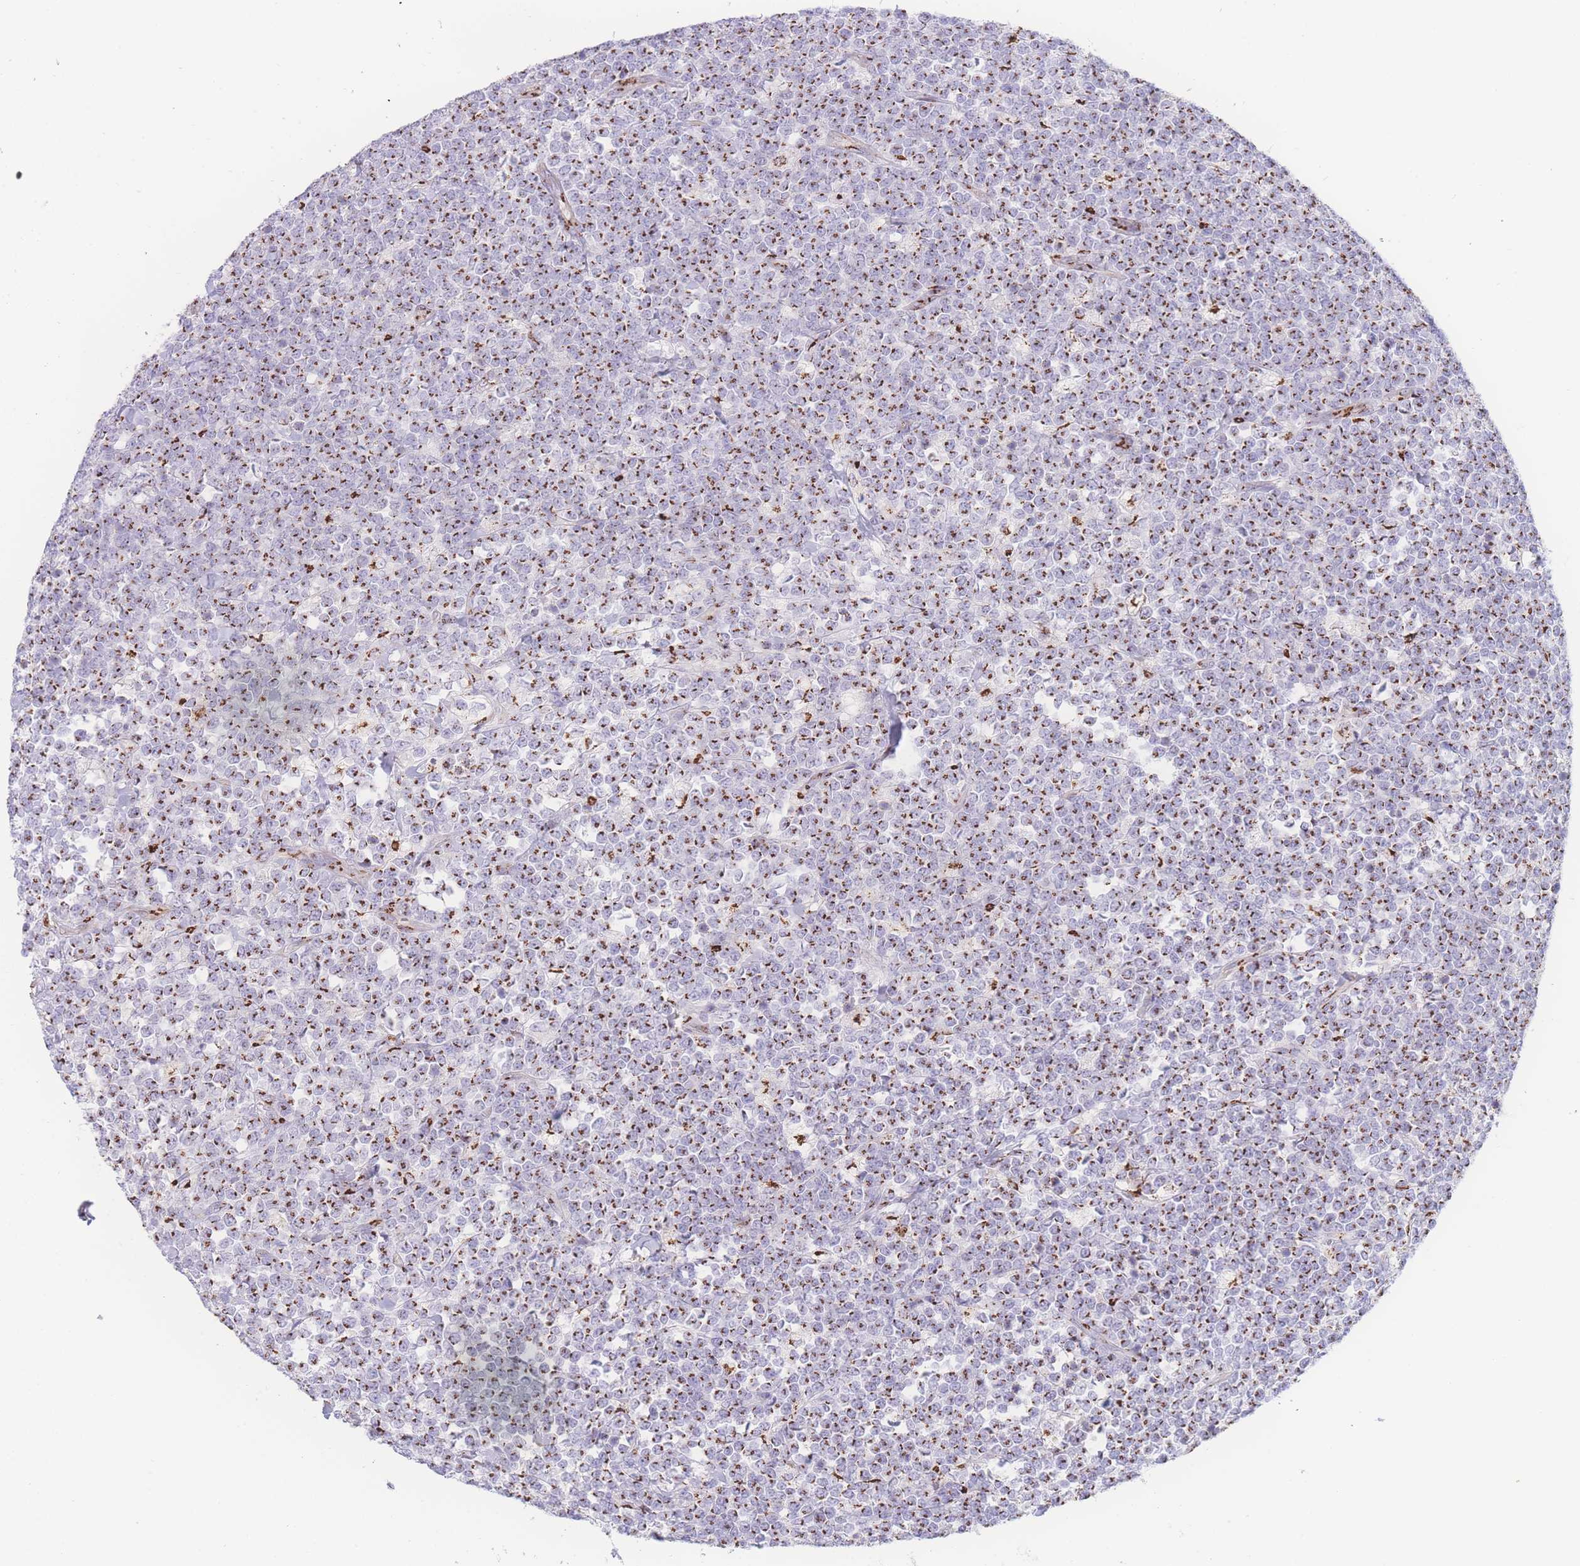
{"staining": {"intensity": "strong", "quantity": ">75%", "location": "cytoplasmic/membranous"}, "tissue": "lymphoma", "cell_type": "Tumor cells", "image_type": "cancer", "snomed": [{"axis": "morphology", "description": "Malignant lymphoma, non-Hodgkin's type, High grade"}, {"axis": "topography", "description": "Small intestine"}, {"axis": "topography", "description": "Colon"}], "caption": "This image displays high-grade malignant lymphoma, non-Hodgkin's type stained with IHC to label a protein in brown. The cytoplasmic/membranous of tumor cells show strong positivity for the protein. Nuclei are counter-stained blue.", "gene": "GOLM2", "patient": {"sex": "male", "age": 8}}